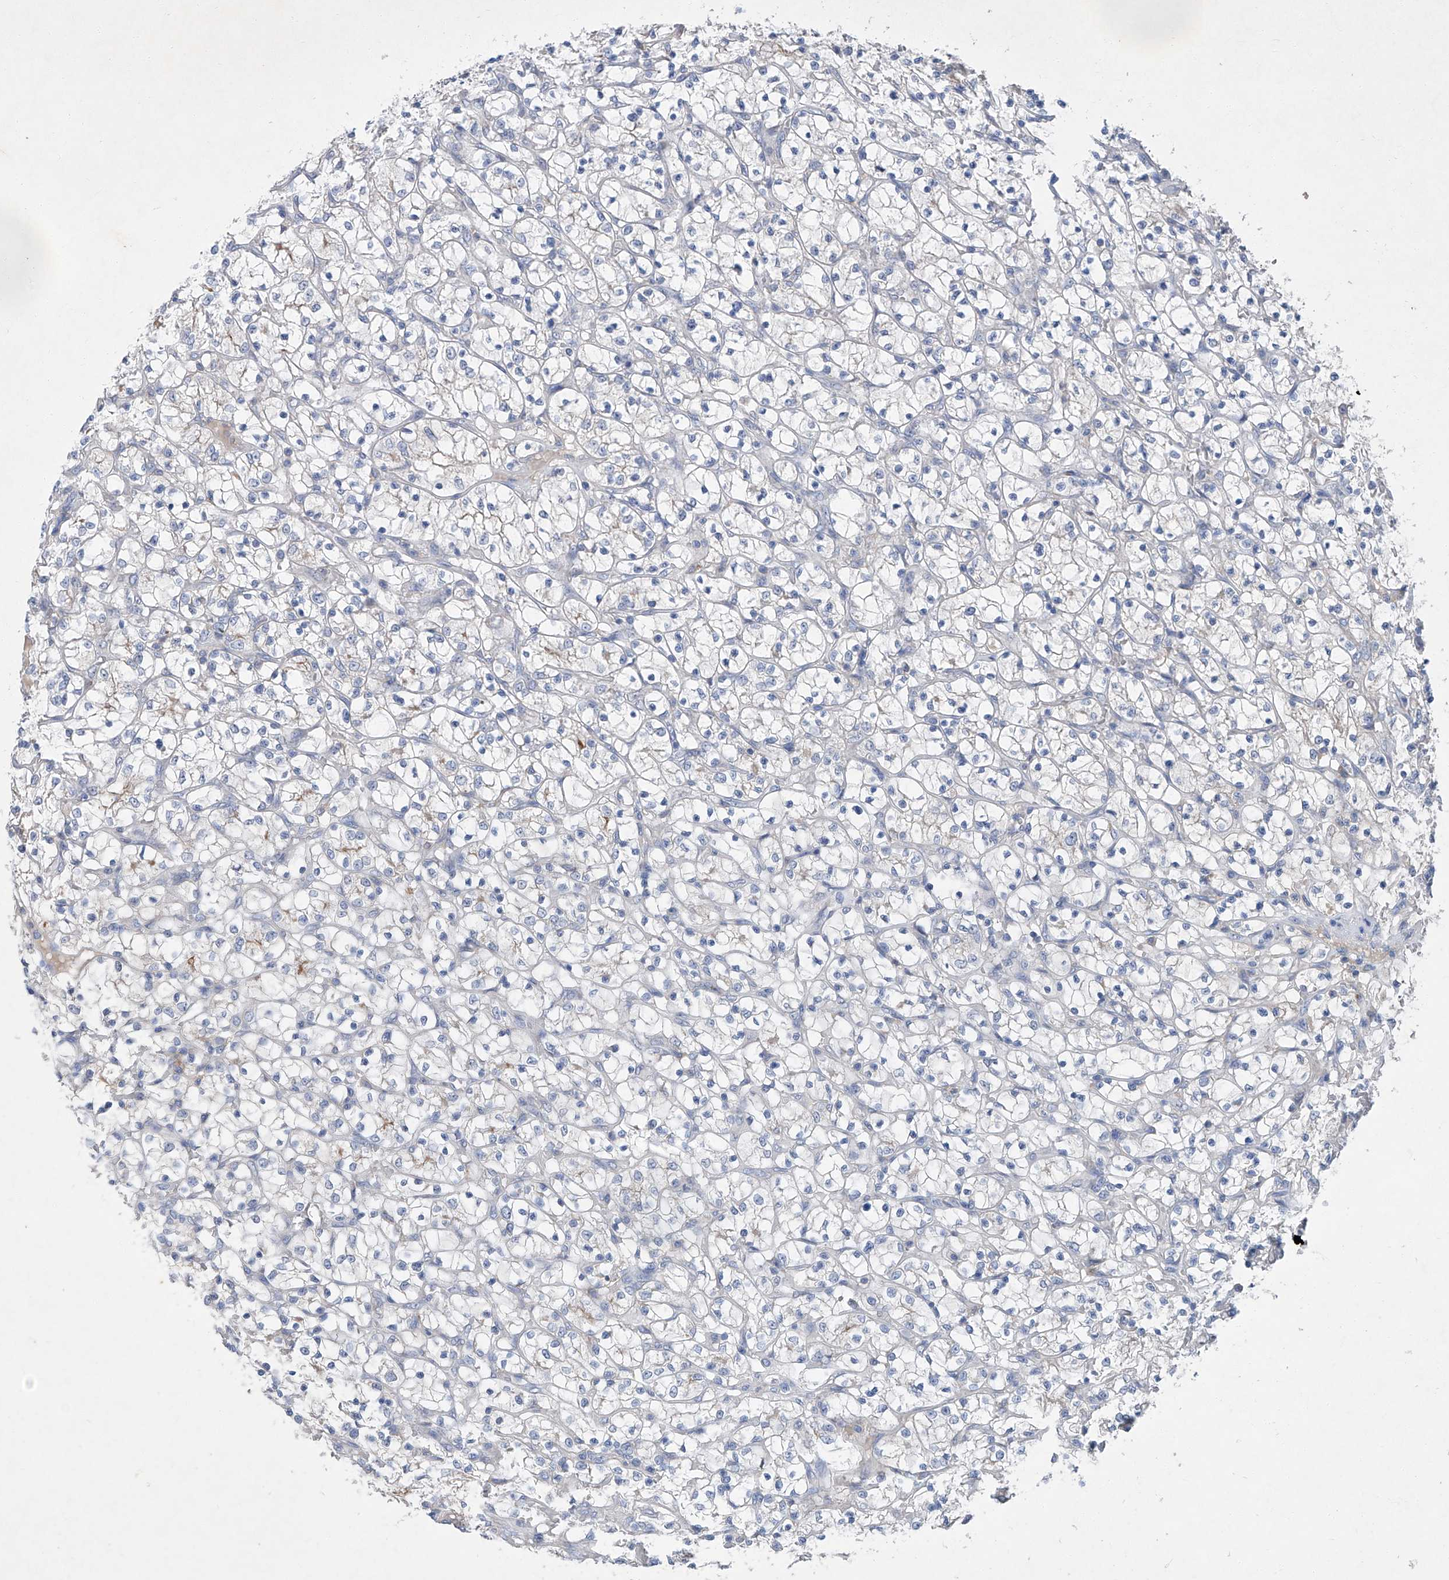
{"staining": {"intensity": "negative", "quantity": "none", "location": "none"}, "tissue": "renal cancer", "cell_type": "Tumor cells", "image_type": "cancer", "snomed": [{"axis": "morphology", "description": "Adenocarcinoma, NOS"}, {"axis": "topography", "description": "Kidney"}], "caption": "Immunohistochemistry (IHC) photomicrograph of human adenocarcinoma (renal) stained for a protein (brown), which displays no positivity in tumor cells.", "gene": "SBK2", "patient": {"sex": "female", "age": 69}}